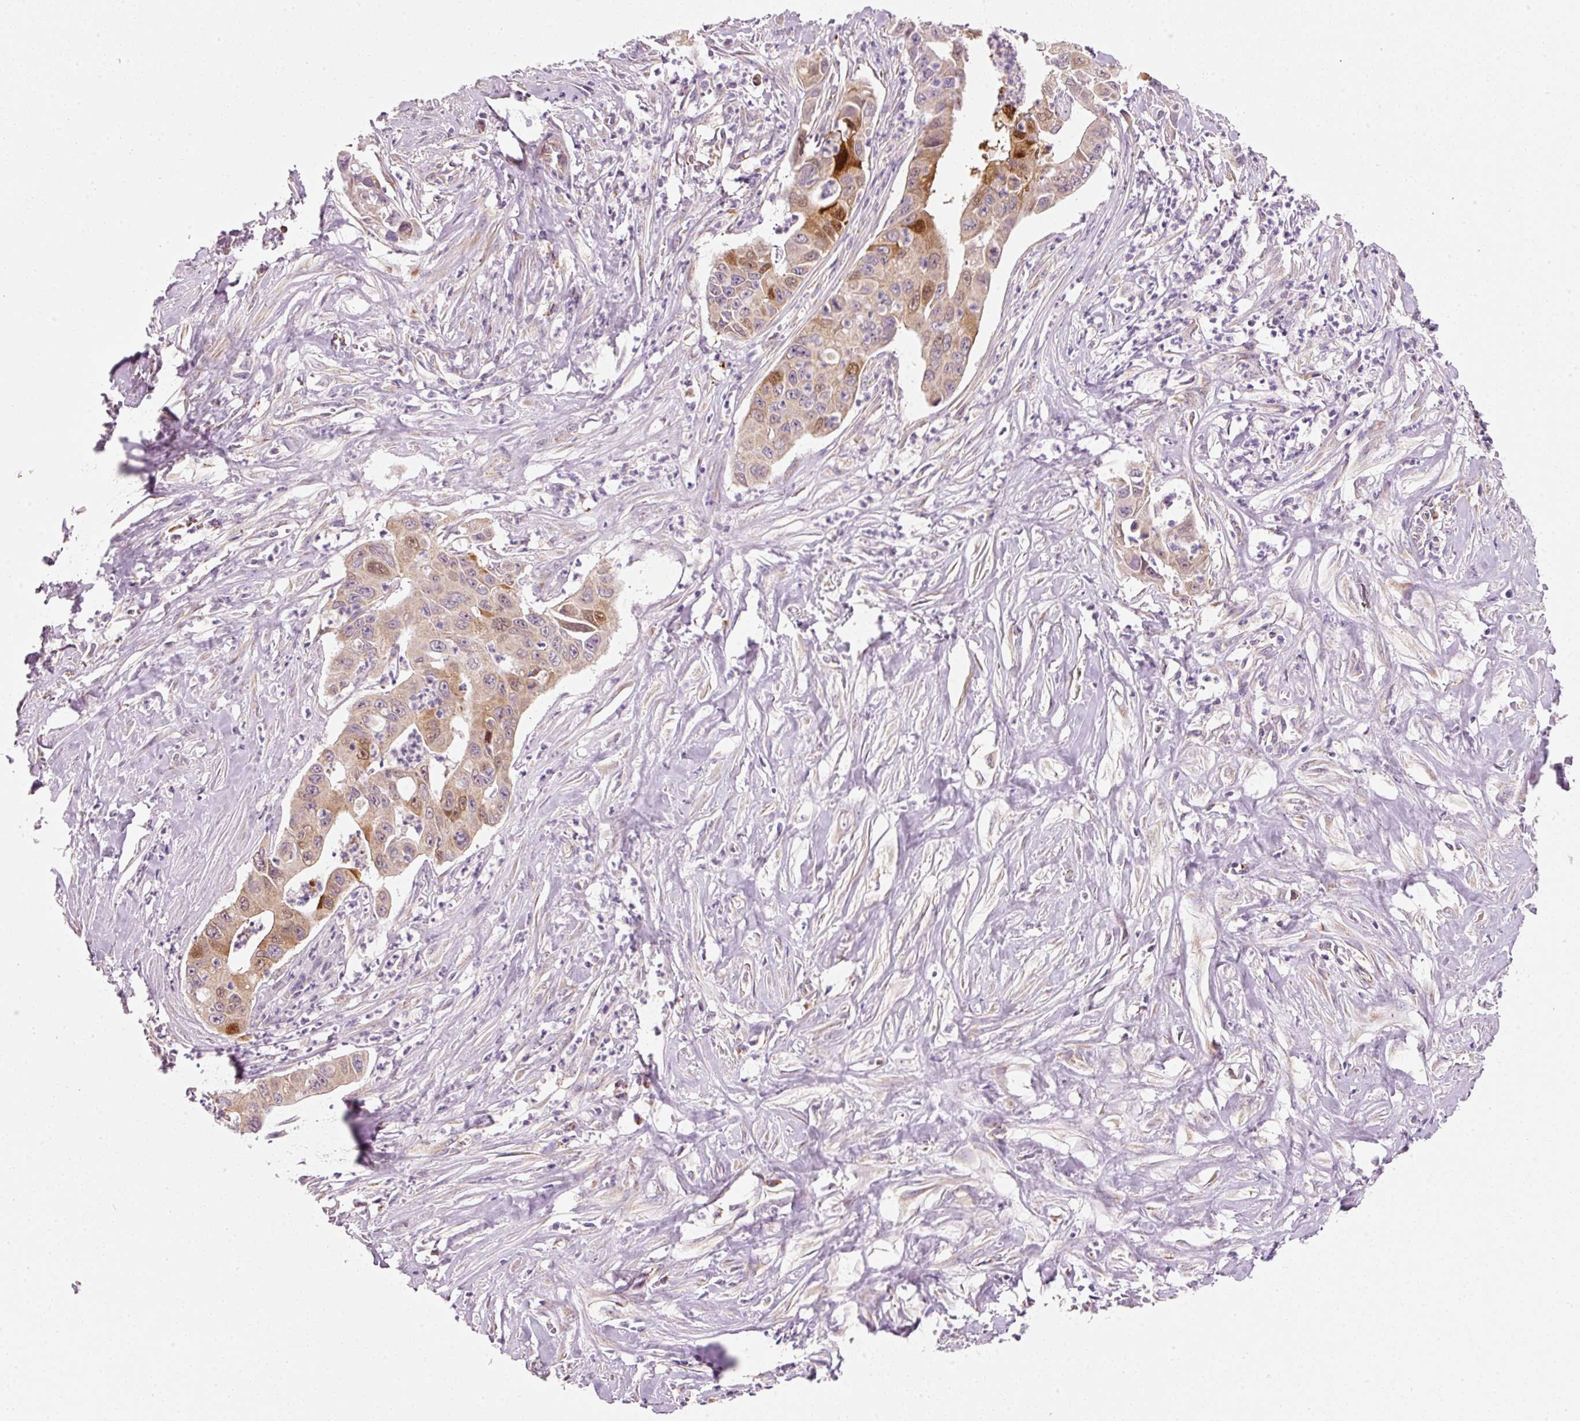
{"staining": {"intensity": "moderate", "quantity": ">75%", "location": "cytoplasmic/membranous"}, "tissue": "pancreatic cancer", "cell_type": "Tumor cells", "image_type": "cancer", "snomed": [{"axis": "morphology", "description": "Adenocarcinoma, NOS"}, {"axis": "topography", "description": "Pancreas"}], "caption": "Immunohistochemistry (DAB (3,3'-diaminobenzidine)) staining of pancreatic cancer reveals moderate cytoplasmic/membranous protein expression in about >75% of tumor cells.", "gene": "FAM78B", "patient": {"sex": "male", "age": 73}}